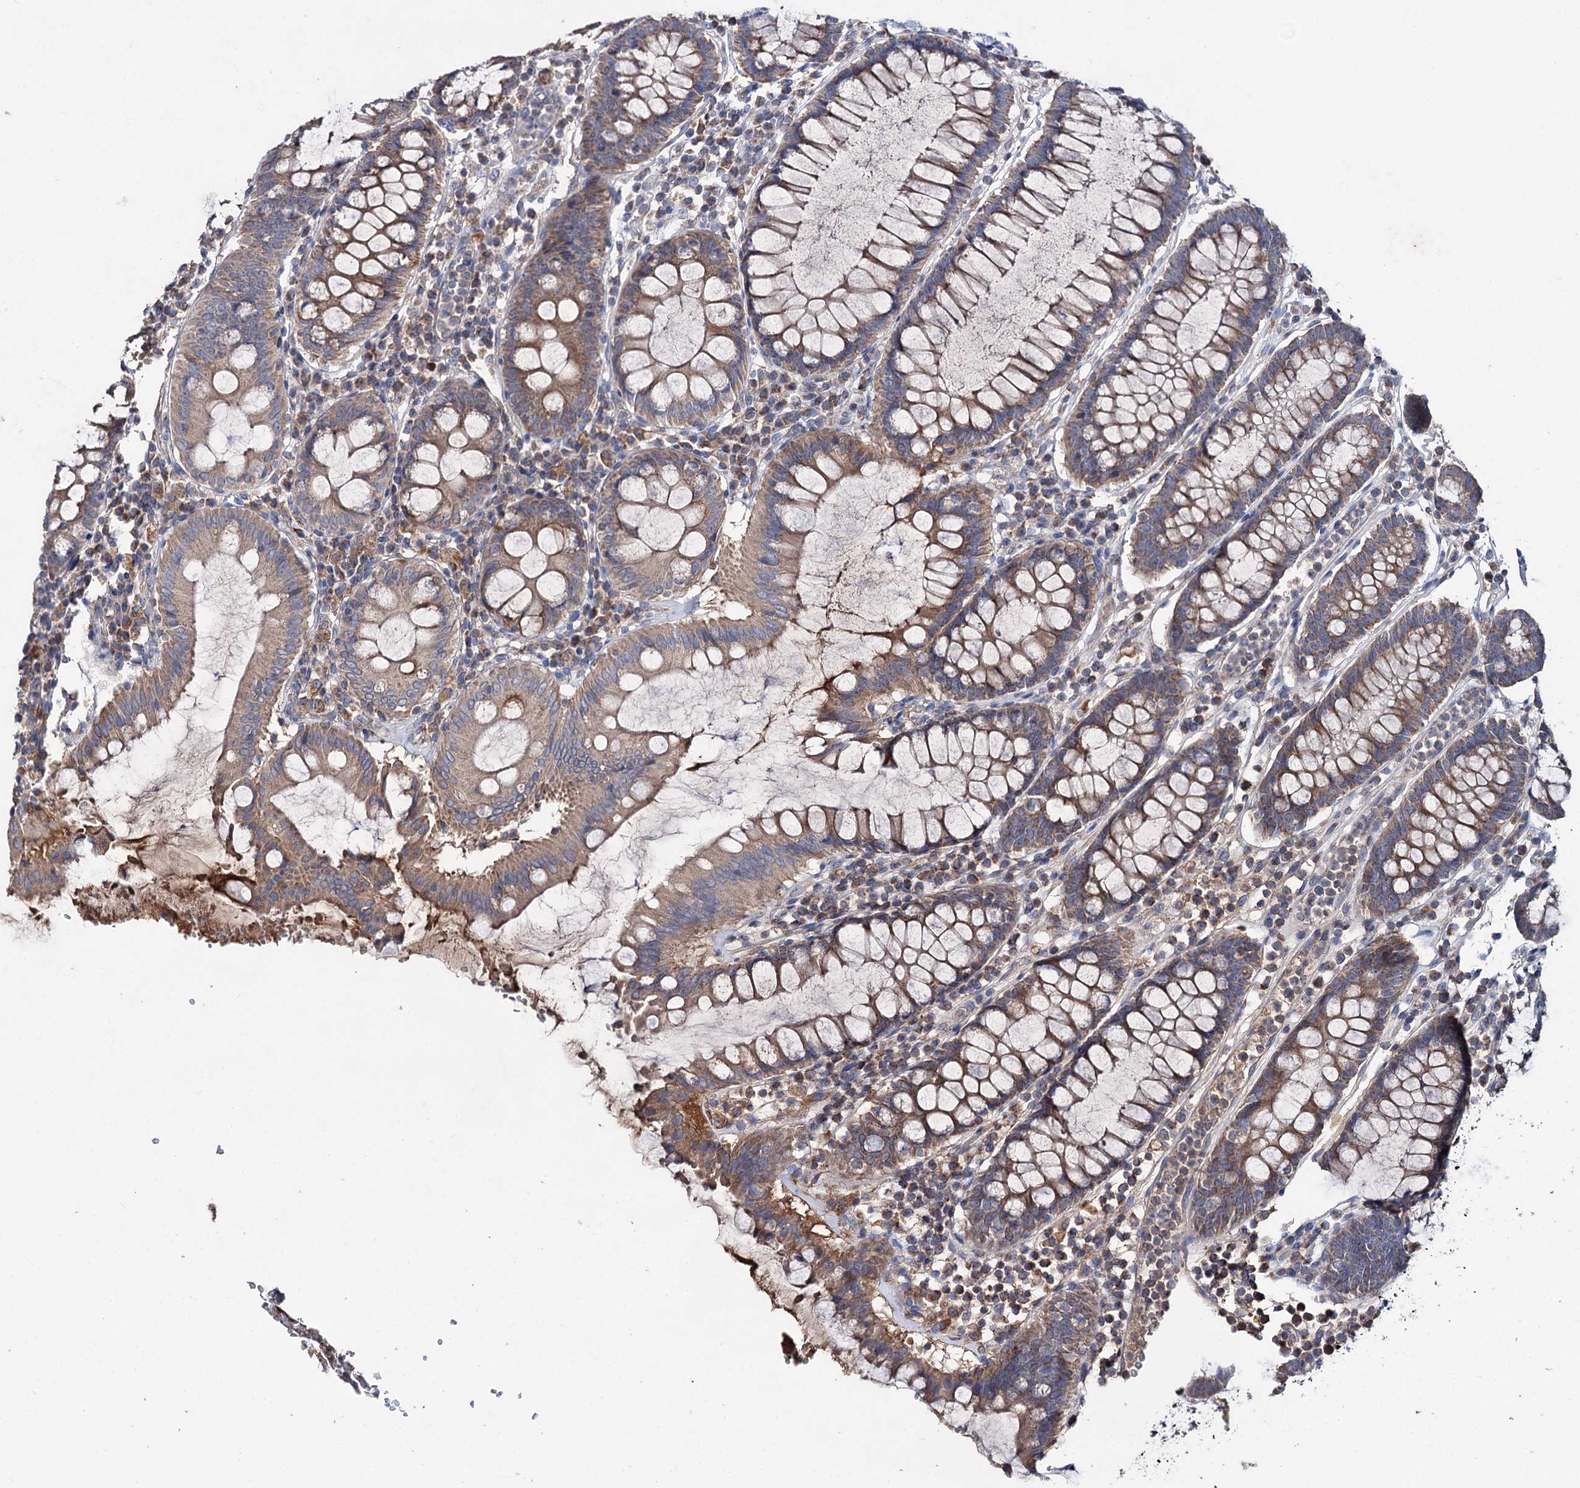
{"staining": {"intensity": "moderate", "quantity": ">75%", "location": "cytoplasmic/membranous"}, "tissue": "colorectal cancer", "cell_type": "Tumor cells", "image_type": "cancer", "snomed": [{"axis": "morphology", "description": "Normal tissue, NOS"}, {"axis": "morphology", "description": "Adenocarcinoma, NOS"}, {"axis": "topography", "description": "Colon"}], "caption": "Immunohistochemical staining of human colorectal cancer (adenocarcinoma) displays medium levels of moderate cytoplasmic/membranous positivity in about >75% of tumor cells.", "gene": "CLPB", "patient": {"sex": "female", "age": 75}}